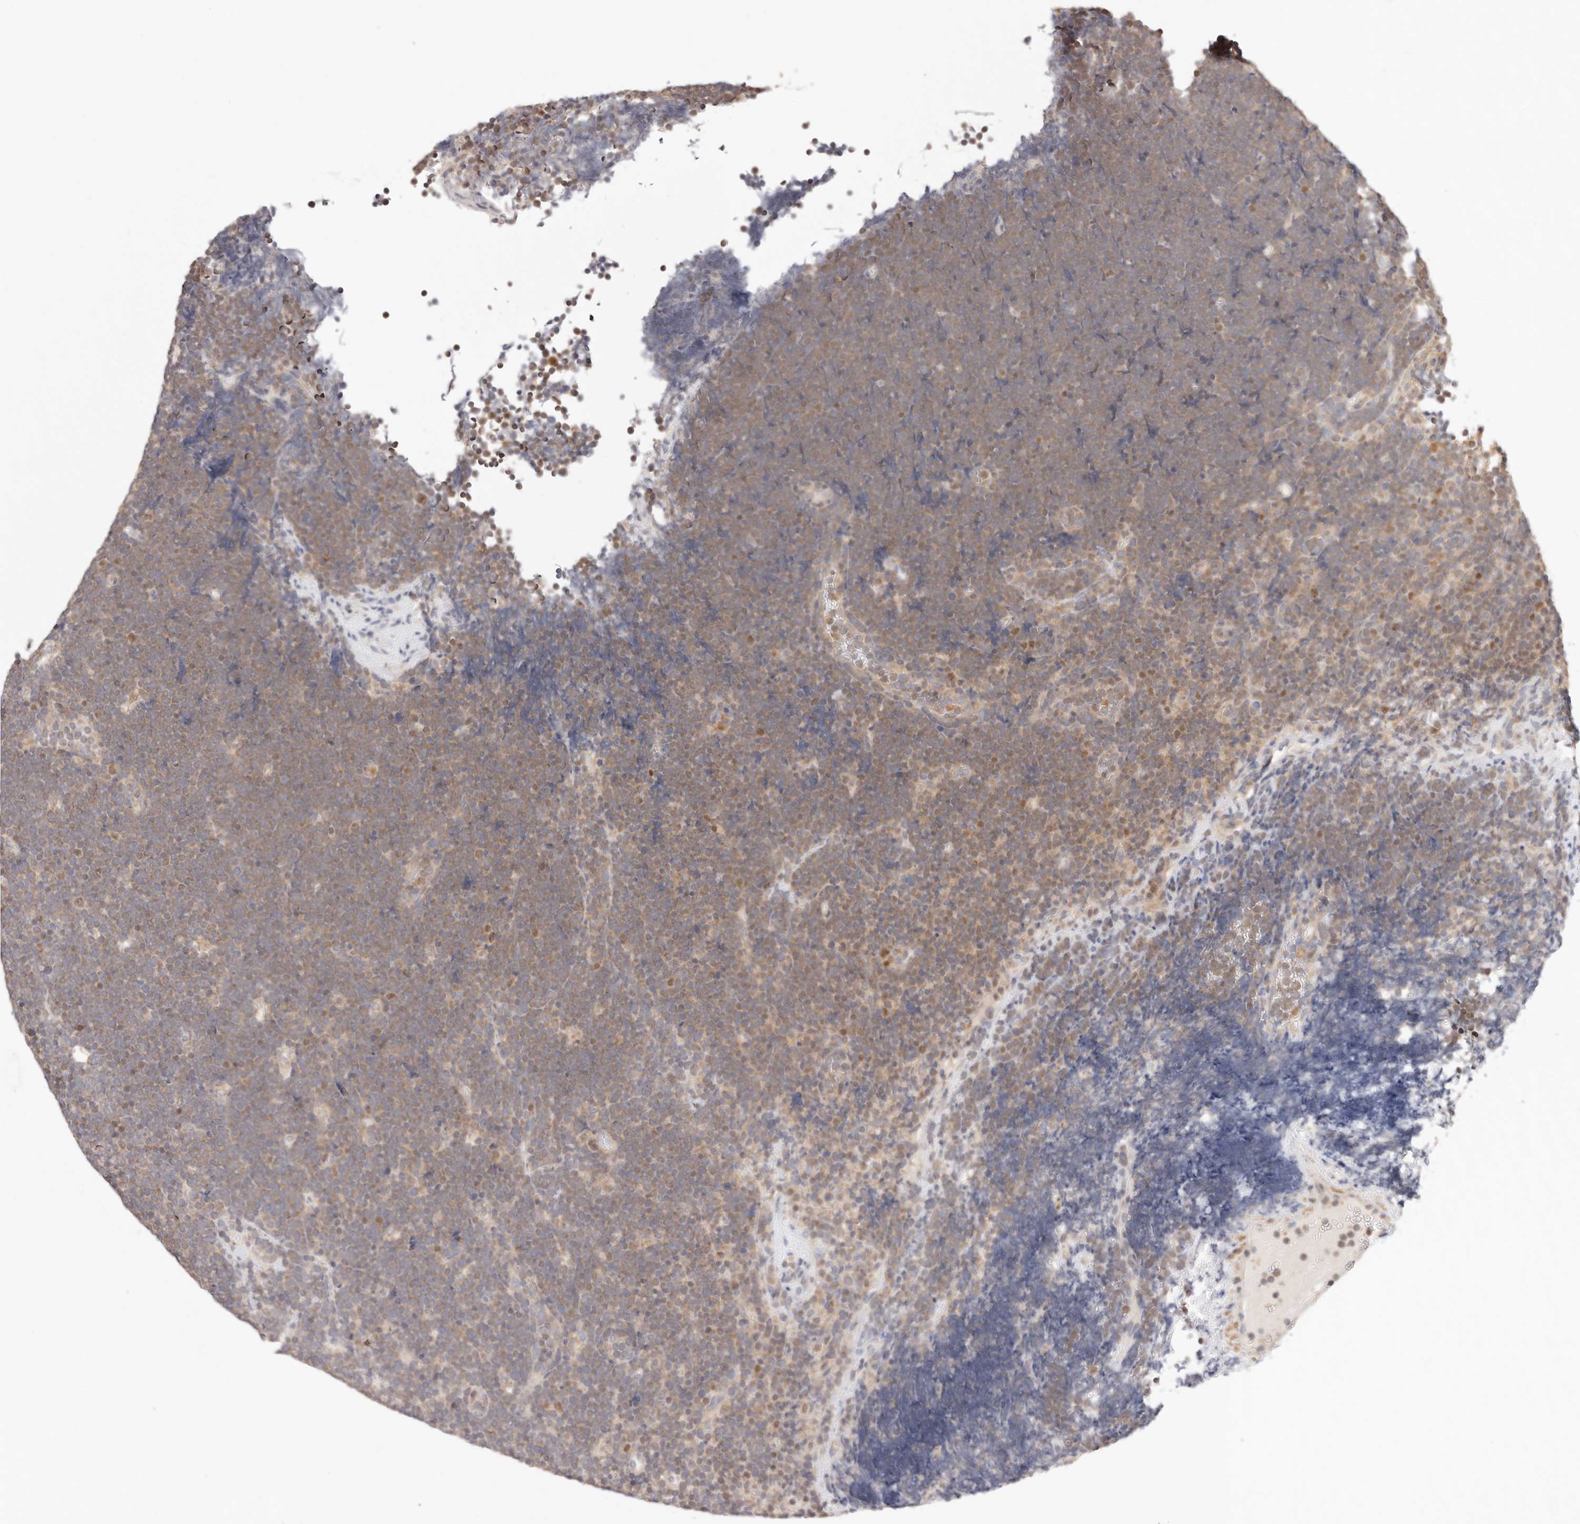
{"staining": {"intensity": "weak", "quantity": ">75%", "location": "cytoplasmic/membranous"}, "tissue": "lymphoma", "cell_type": "Tumor cells", "image_type": "cancer", "snomed": [{"axis": "morphology", "description": "Malignant lymphoma, non-Hodgkin's type, High grade"}, {"axis": "topography", "description": "Lymph node"}], "caption": "A low amount of weak cytoplasmic/membranous positivity is identified in approximately >75% of tumor cells in high-grade malignant lymphoma, non-Hodgkin's type tissue. Nuclei are stained in blue.", "gene": "KCMF1", "patient": {"sex": "male", "age": 13}}